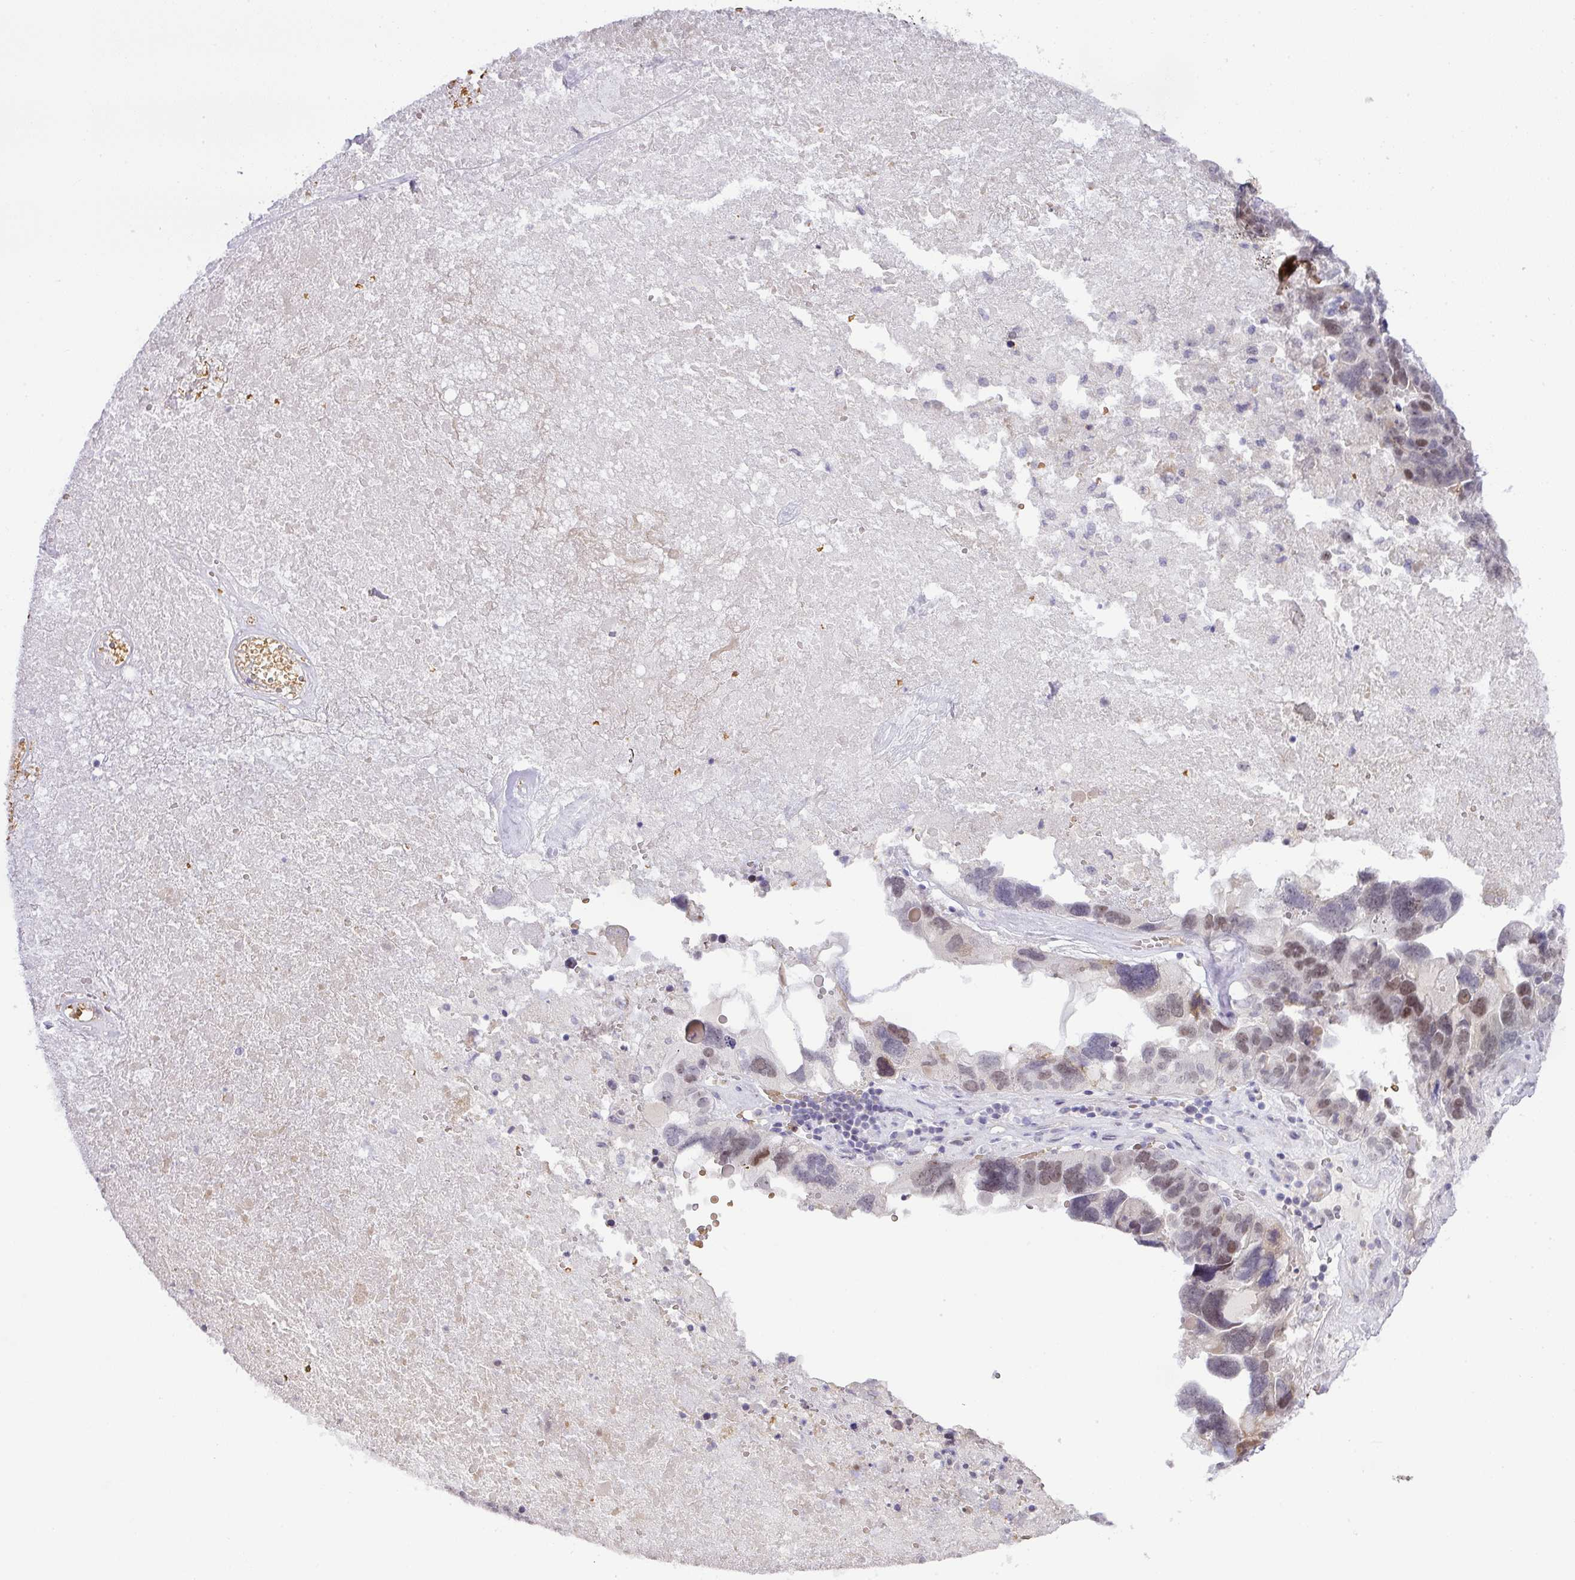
{"staining": {"intensity": "moderate", "quantity": "25%-75%", "location": "nuclear"}, "tissue": "ovarian cancer", "cell_type": "Tumor cells", "image_type": "cancer", "snomed": [{"axis": "morphology", "description": "Cystadenocarcinoma, serous, NOS"}, {"axis": "topography", "description": "Ovary"}], "caption": "Protein staining by immunohistochemistry exhibits moderate nuclear expression in about 25%-75% of tumor cells in ovarian cancer (serous cystadenocarcinoma).", "gene": "PARP2", "patient": {"sex": "female", "age": 59}}